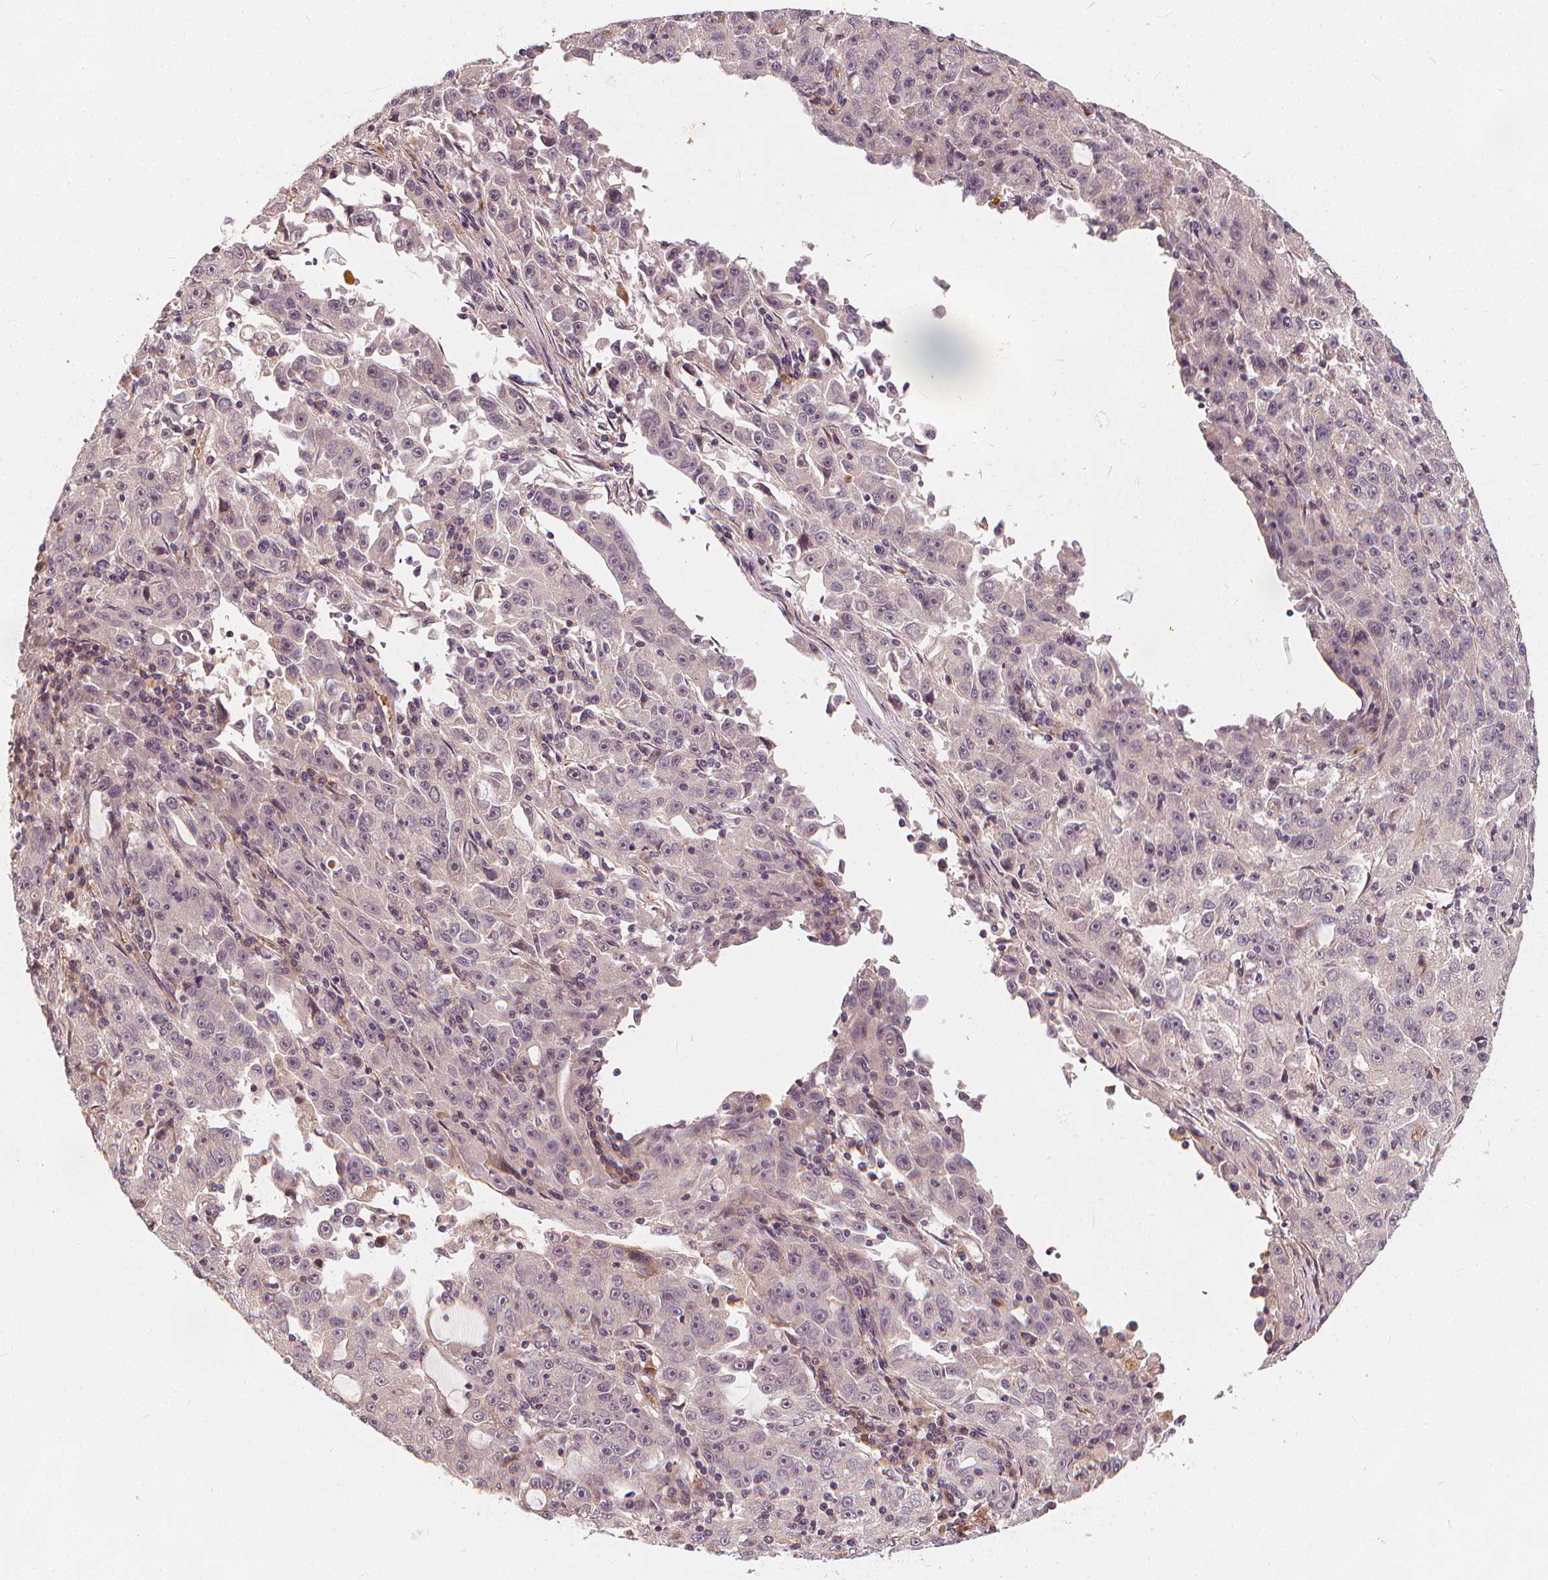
{"staining": {"intensity": "negative", "quantity": "none", "location": "none"}, "tissue": "lung cancer", "cell_type": "Tumor cells", "image_type": "cancer", "snomed": [{"axis": "morphology", "description": "Normal morphology"}, {"axis": "morphology", "description": "Adenocarcinoma, NOS"}, {"axis": "topography", "description": "Lymph node"}, {"axis": "topography", "description": "Lung"}], "caption": "This is an immunohistochemistry histopathology image of human lung cancer. There is no positivity in tumor cells.", "gene": "IPO13", "patient": {"sex": "female", "age": 57}}